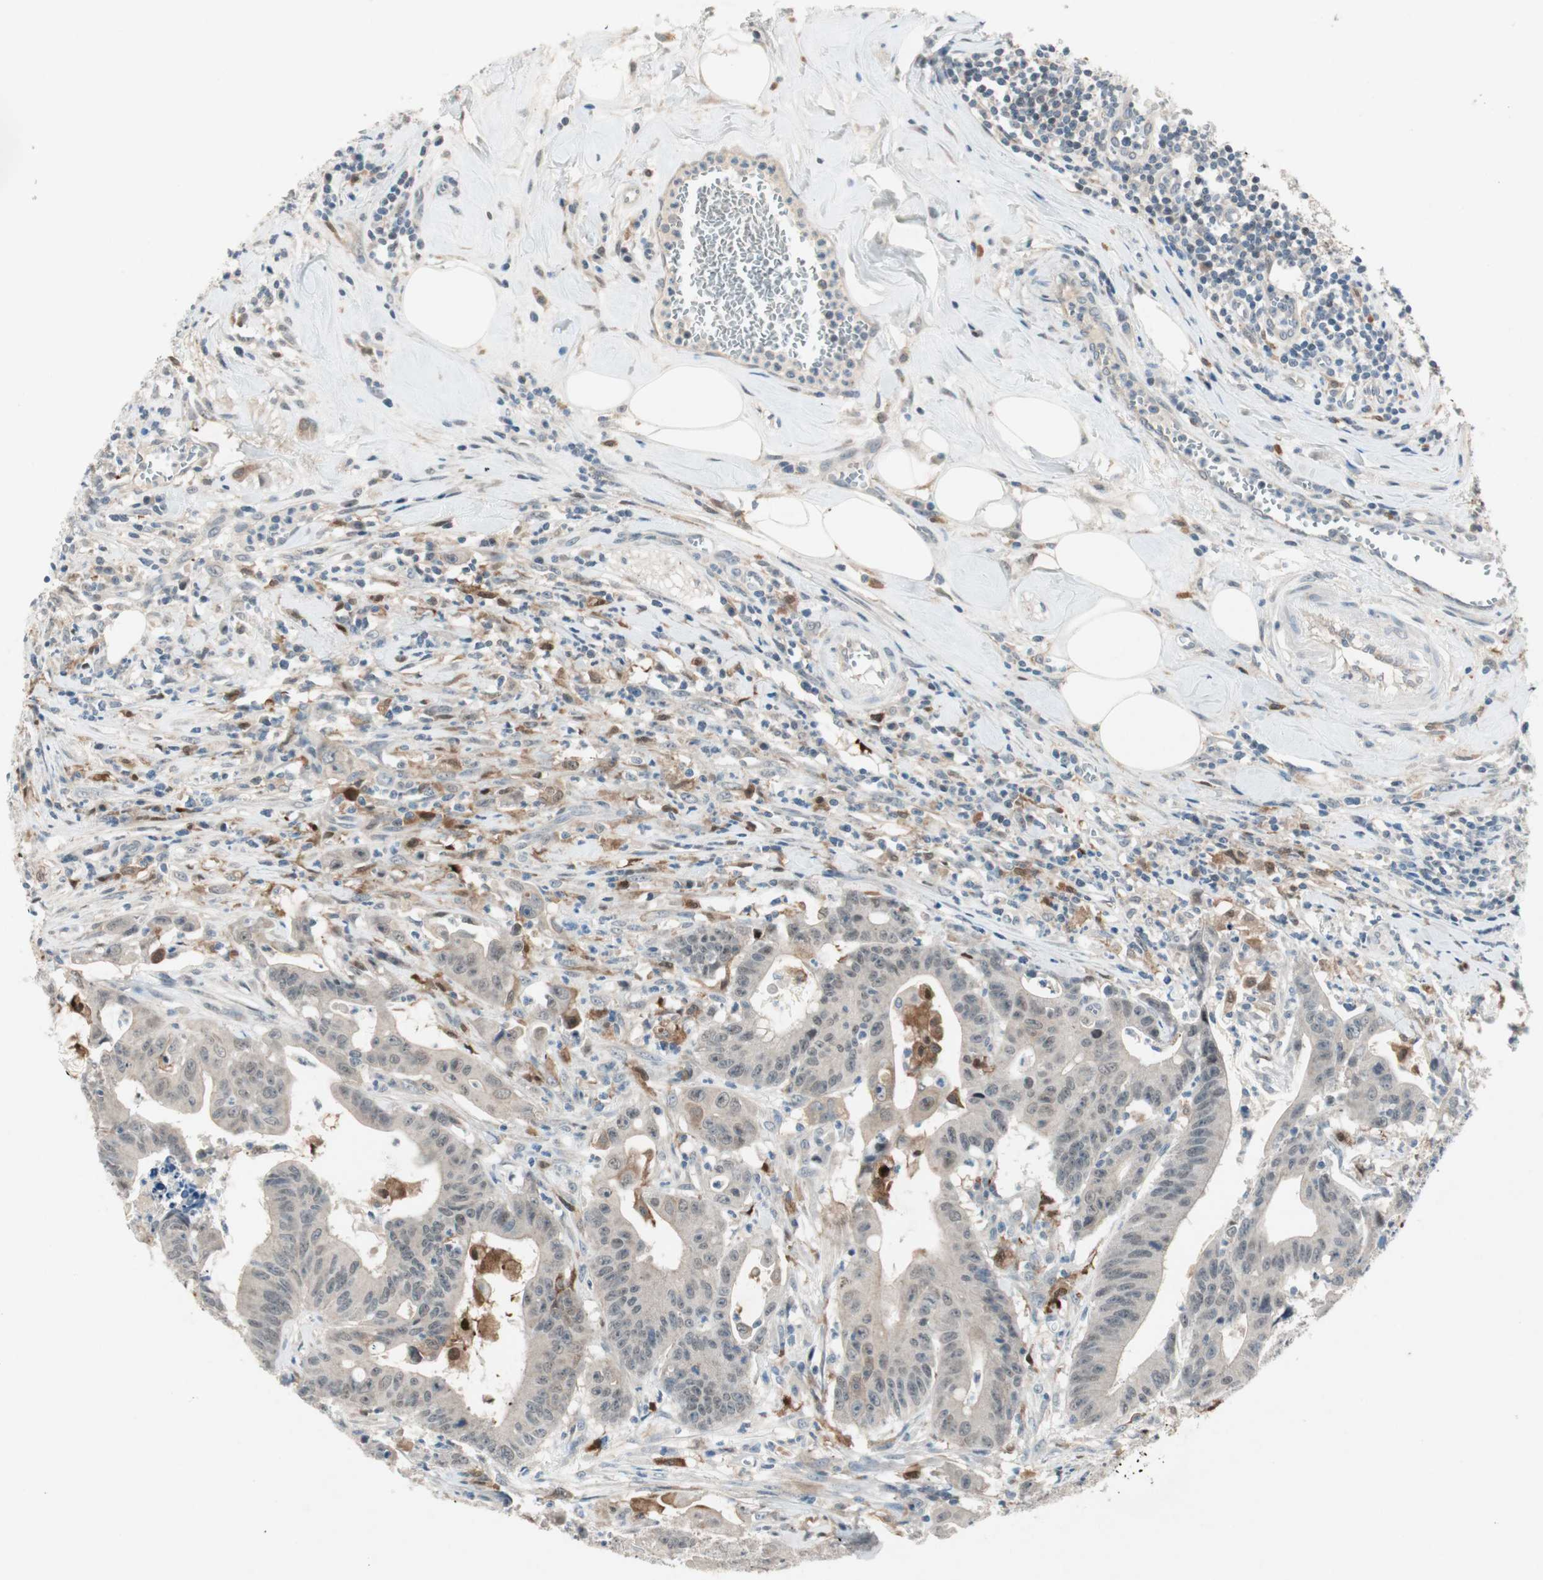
{"staining": {"intensity": "moderate", "quantity": "<25%", "location": "cytoplasmic/membranous"}, "tissue": "colorectal cancer", "cell_type": "Tumor cells", "image_type": "cancer", "snomed": [{"axis": "morphology", "description": "Adenocarcinoma, NOS"}, {"axis": "topography", "description": "Colon"}], "caption": "Human colorectal adenocarcinoma stained with a brown dye demonstrates moderate cytoplasmic/membranous positive expression in about <25% of tumor cells.", "gene": "RTL6", "patient": {"sex": "male", "age": 45}}